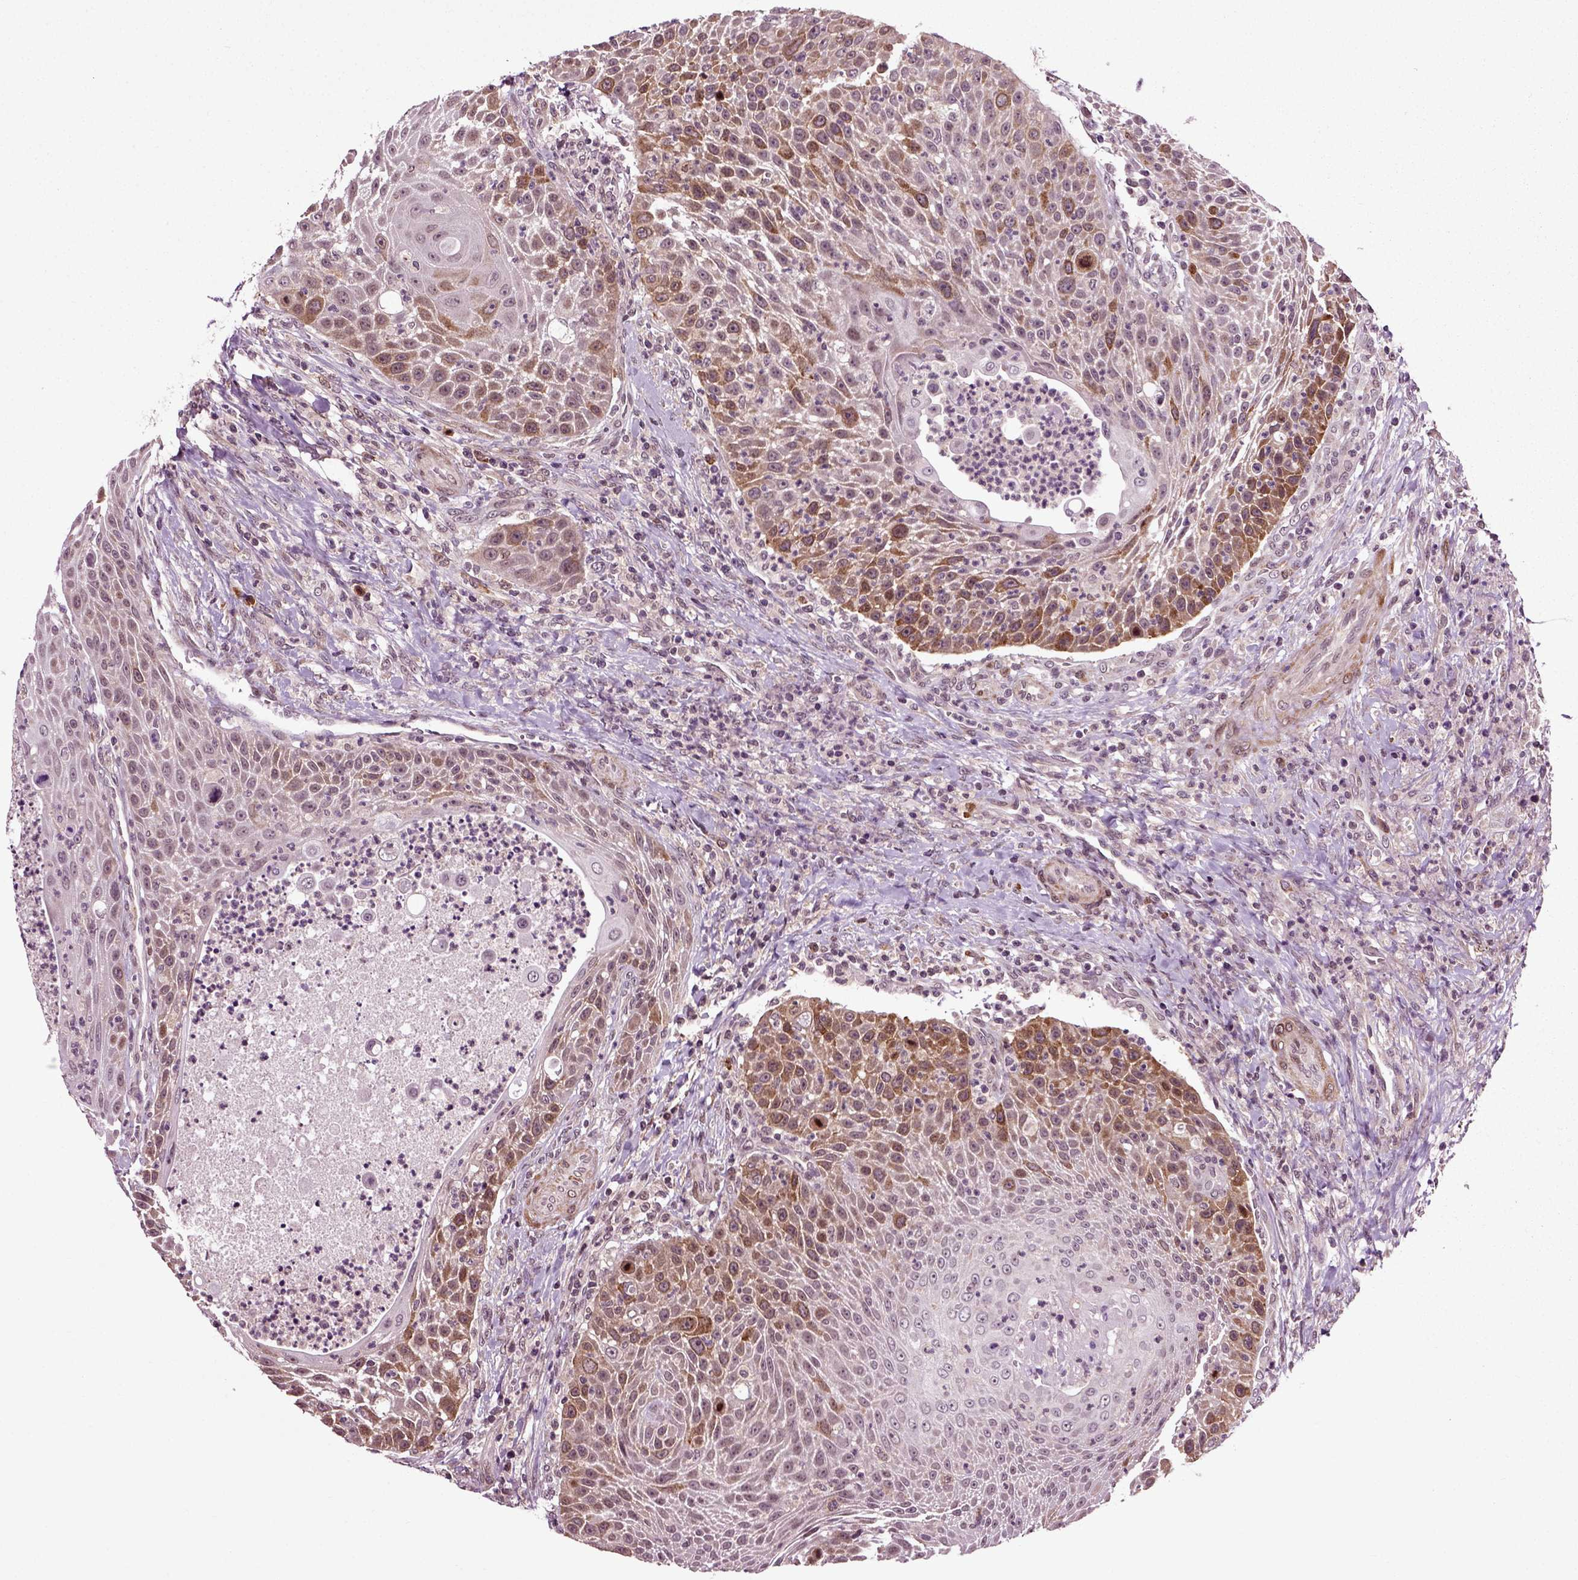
{"staining": {"intensity": "strong", "quantity": "<25%", "location": "cytoplasmic/membranous"}, "tissue": "head and neck cancer", "cell_type": "Tumor cells", "image_type": "cancer", "snomed": [{"axis": "morphology", "description": "Squamous cell carcinoma, NOS"}, {"axis": "topography", "description": "Head-Neck"}], "caption": "Immunohistochemistry (IHC) staining of head and neck squamous cell carcinoma, which reveals medium levels of strong cytoplasmic/membranous expression in approximately <25% of tumor cells indicating strong cytoplasmic/membranous protein positivity. The staining was performed using DAB (3,3'-diaminobenzidine) (brown) for protein detection and nuclei were counterstained in hematoxylin (blue).", "gene": "KNSTRN", "patient": {"sex": "male", "age": 69}}